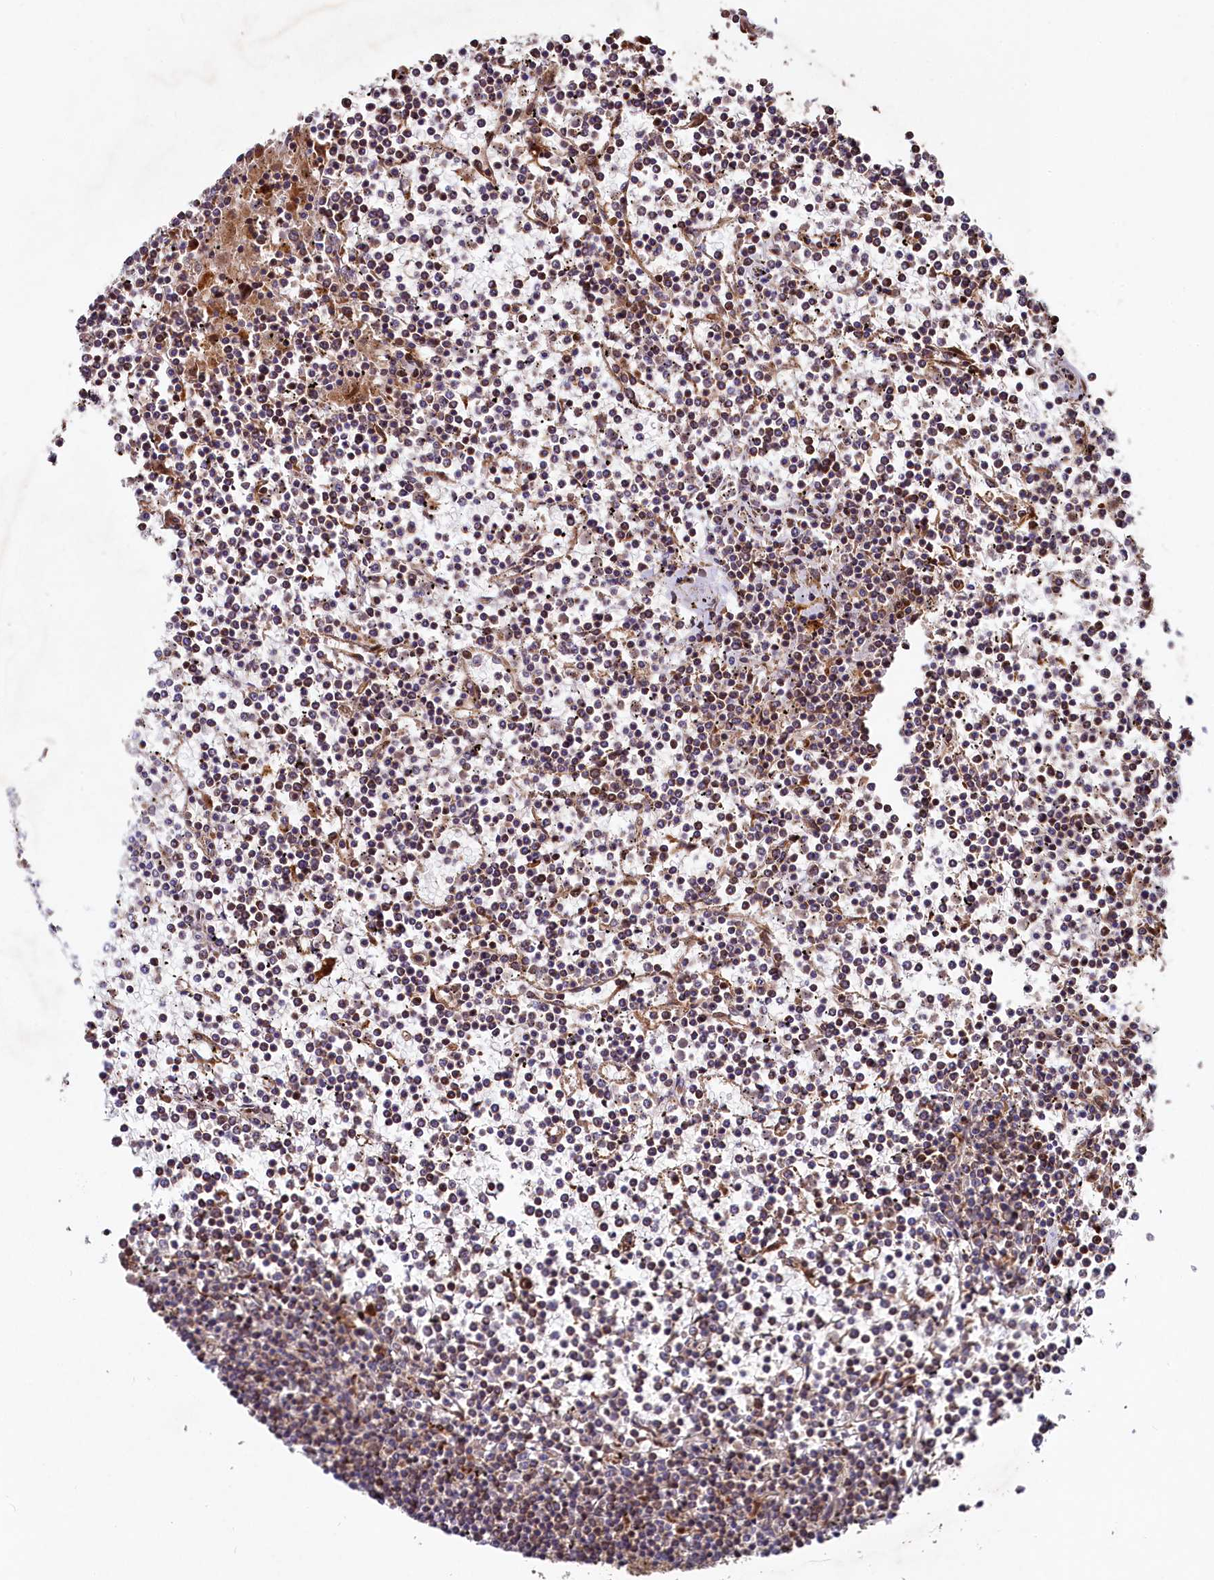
{"staining": {"intensity": "moderate", "quantity": "<25%", "location": "cytoplasmic/membranous"}, "tissue": "lymphoma", "cell_type": "Tumor cells", "image_type": "cancer", "snomed": [{"axis": "morphology", "description": "Malignant lymphoma, non-Hodgkin's type, Low grade"}, {"axis": "topography", "description": "Spleen"}], "caption": "The micrograph shows immunohistochemical staining of malignant lymphoma, non-Hodgkin's type (low-grade). There is moderate cytoplasmic/membranous positivity is seen in approximately <25% of tumor cells. The protein is stained brown, and the nuclei are stained in blue (DAB IHC with brightfield microscopy, high magnification).", "gene": "TRIM23", "patient": {"sex": "female", "age": 19}}